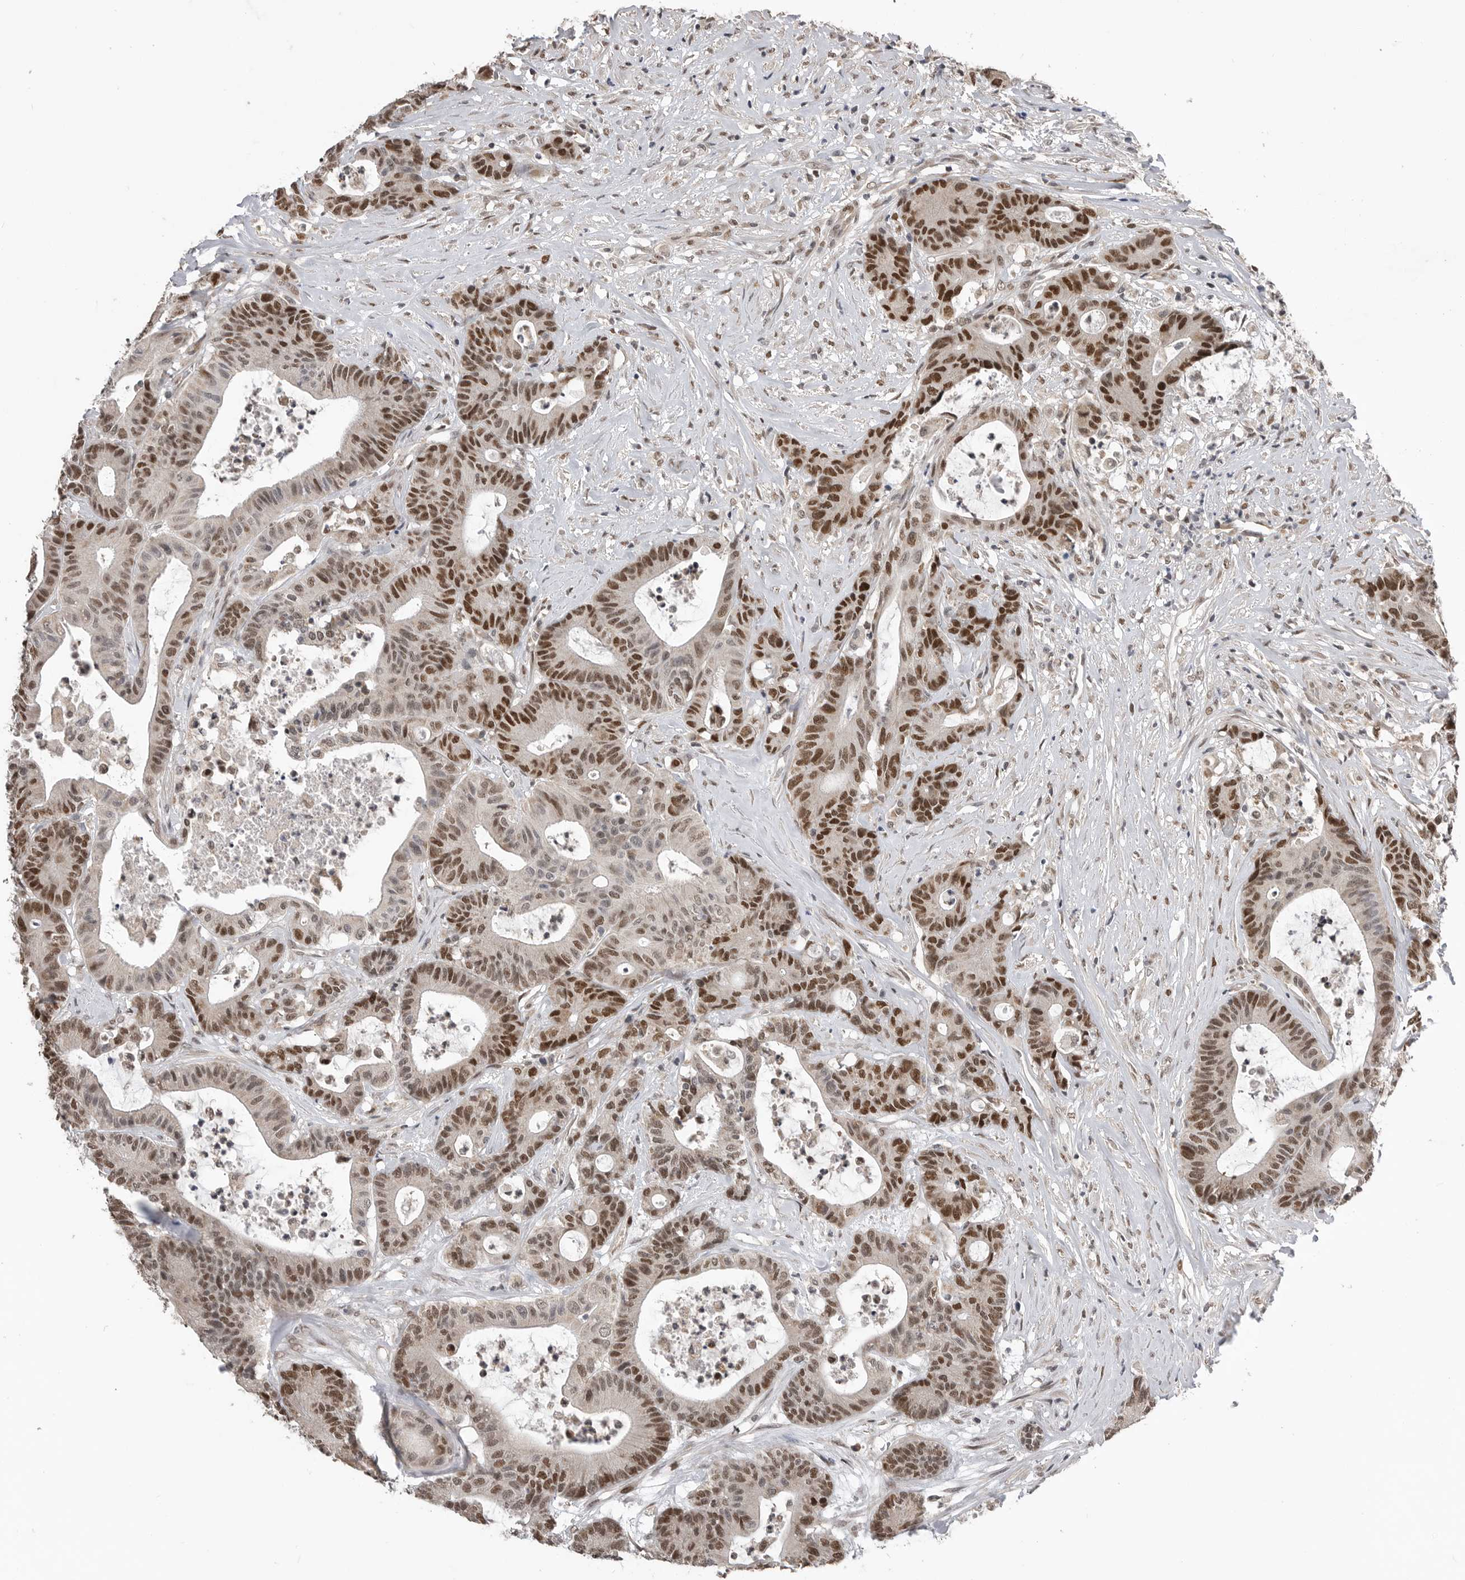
{"staining": {"intensity": "strong", "quantity": ">75%", "location": "nuclear"}, "tissue": "colorectal cancer", "cell_type": "Tumor cells", "image_type": "cancer", "snomed": [{"axis": "morphology", "description": "Adenocarcinoma, NOS"}, {"axis": "topography", "description": "Colon"}], "caption": "Immunohistochemistry histopathology image of human colorectal cancer stained for a protein (brown), which demonstrates high levels of strong nuclear staining in approximately >75% of tumor cells.", "gene": "SMARCC1", "patient": {"sex": "female", "age": 84}}